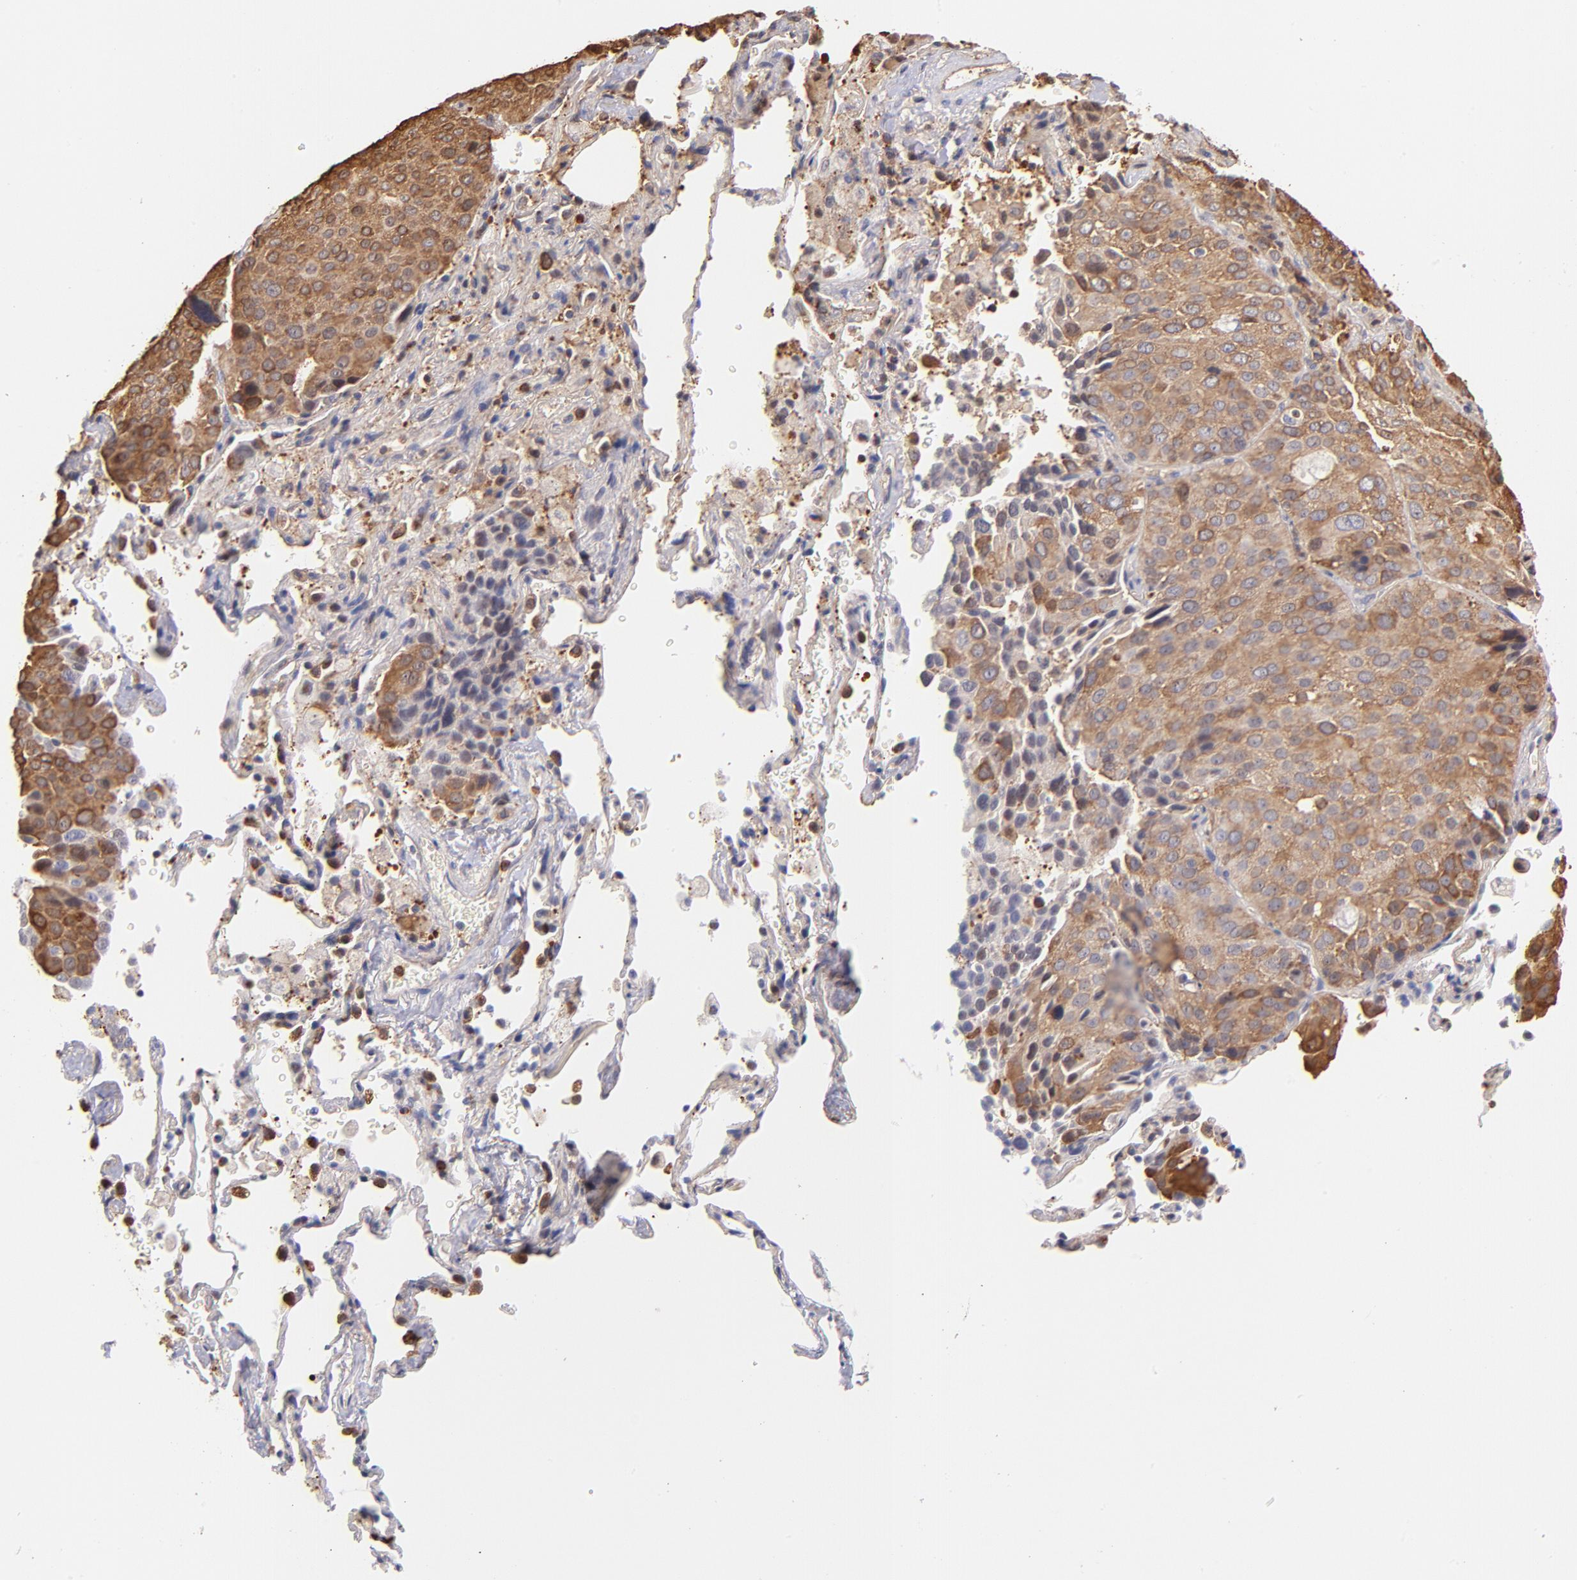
{"staining": {"intensity": "moderate", "quantity": ">75%", "location": "cytoplasmic/membranous,nuclear"}, "tissue": "lung cancer", "cell_type": "Tumor cells", "image_type": "cancer", "snomed": [{"axis": "morphology", "description": "Squamous cell carcinoma, NOS"}, {"axis": "topography", "description": "Lung"}], "caption": "Lung cancer (squamous cell carcinoma) stained with a protein marker exhibits moderate staining in tumor cells.", "gene": "YWHAB", "patient": {"sex": "male", "age": 54}}